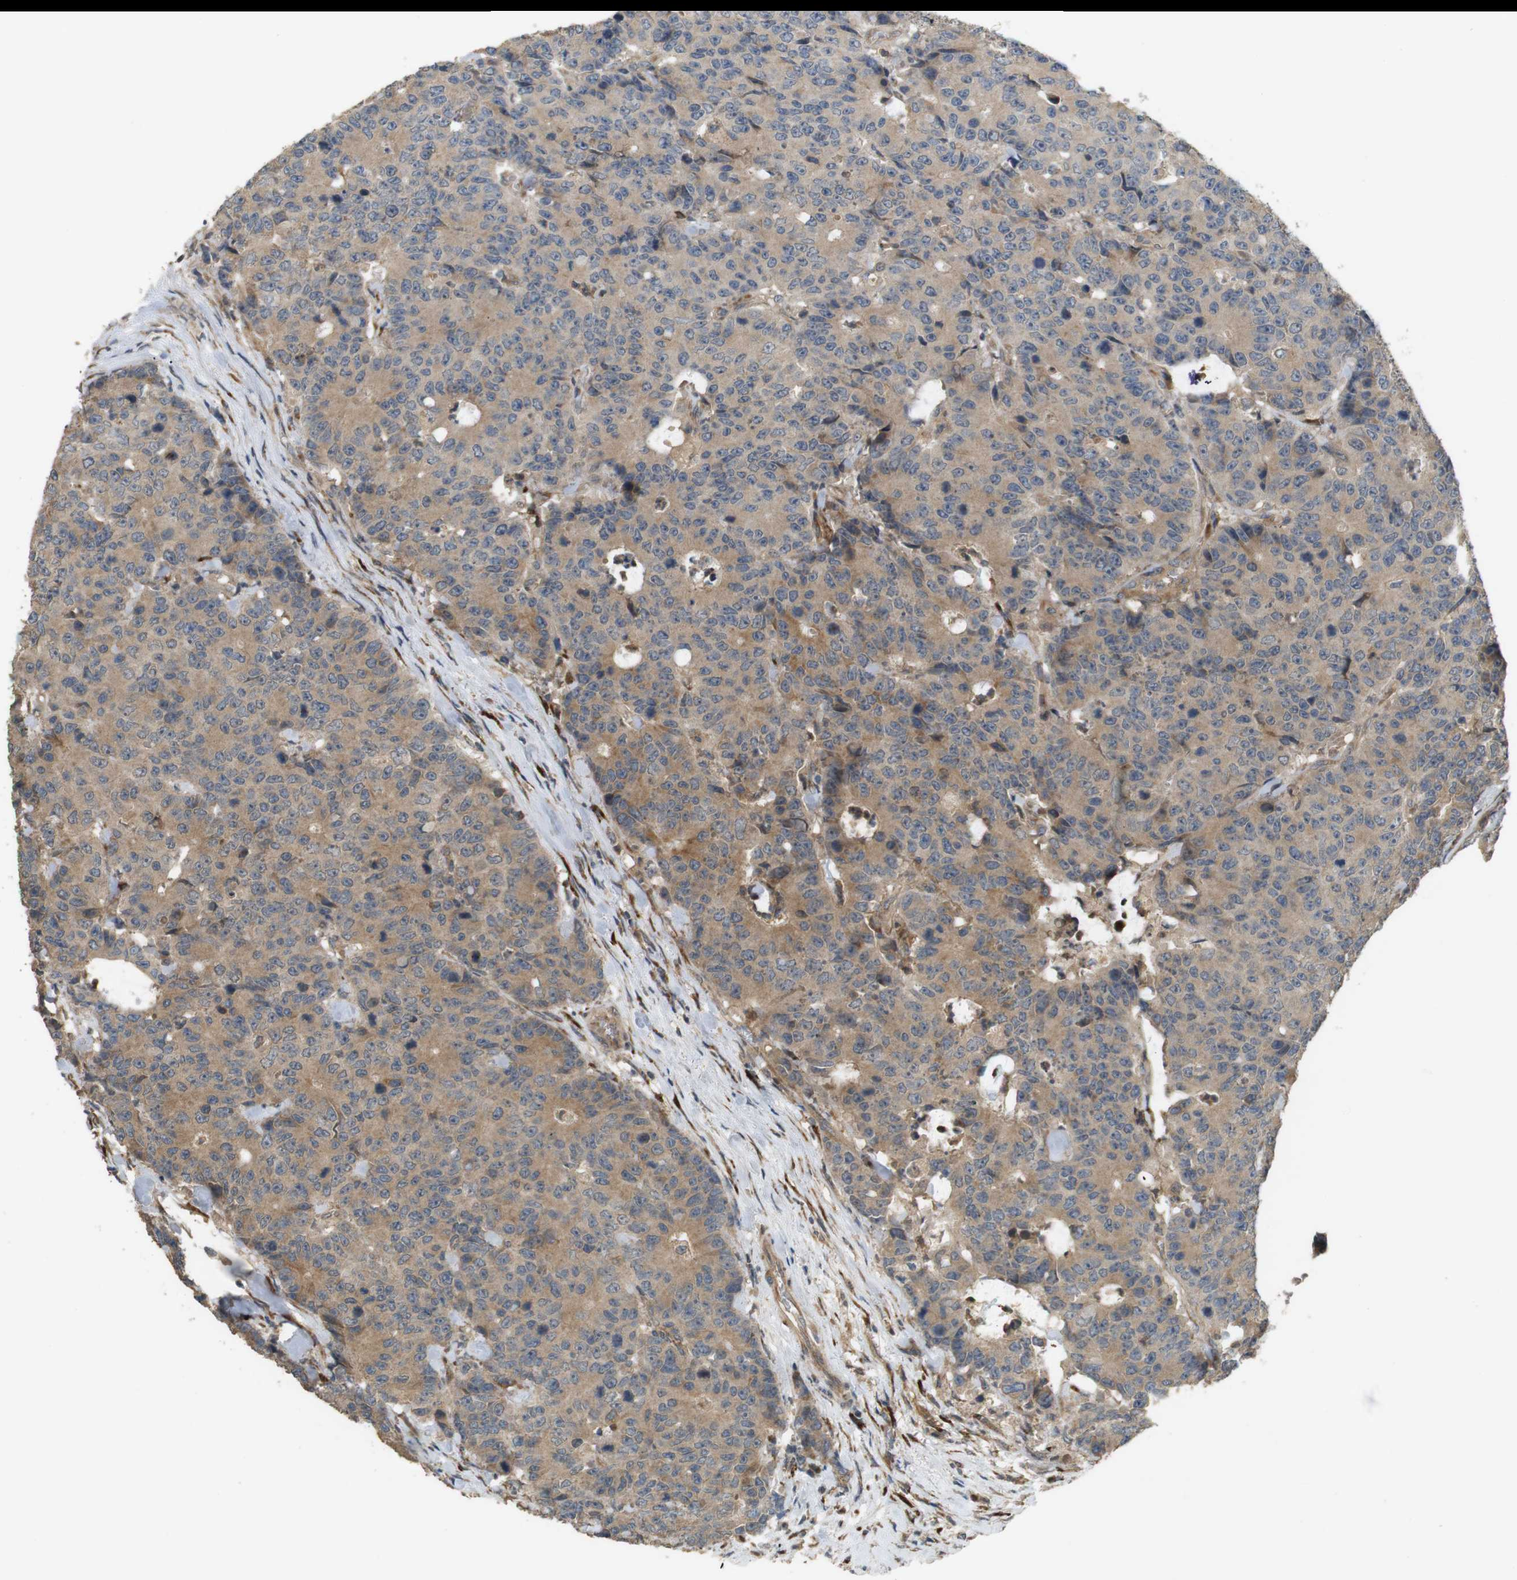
{"staining": {"intensity": "moderate", "quantity": ">75%", "location": "cytoplasmic/membranous"}, "tissue": "colorectal cancer", "cell_type": "Tumor cells", "image_type": "cancer", "snomed": [{"axis": "morphology", "description": "Adenocarcinoma, NOS"}, {"axis": "topography", "description": "Colon"}], "caption": "Tumor cells exhibit medium levels of moderate cytoplasmic/membranous positivity in approximately >75% of cells in colorectal cancer.", "gene": "ARHGAP24", "patient": {"sex": "female", "age": 86}}